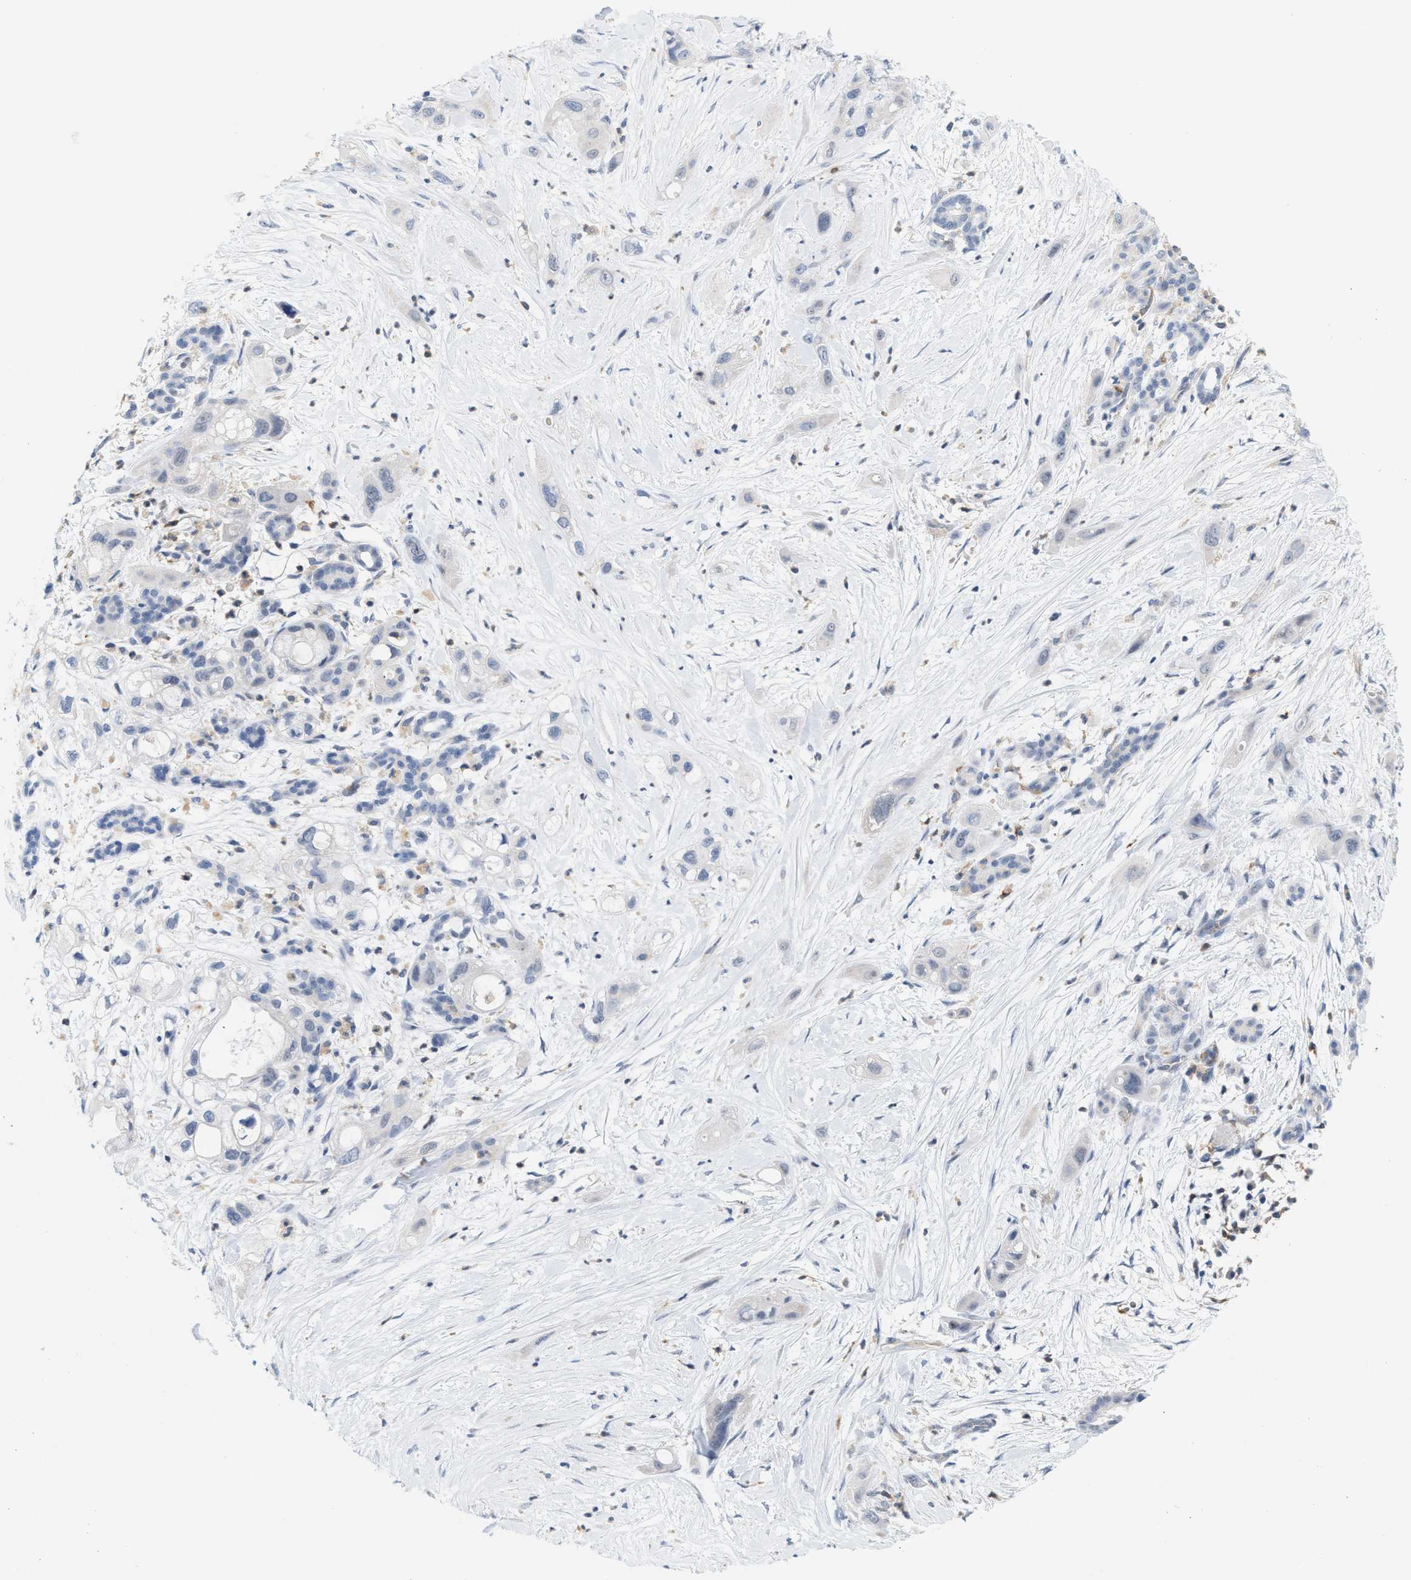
{"staining": {"intensity": "negative", "quantity": "none", "location": "none"}, "tissue": "pancreatic cancer", "cell_type": "Tumor cells", "image_type": "cancer", "snomed": [{"axis": "morphology", "description": "Adenocarcinoma, NOS"}, {"axis": "topography", "description": "Pancreas"}], "caption": "The histopathology image shows no significant staining in tumor cells of pancreatic cancer (adenocarcinoma). The staining was performed using DAB (3,3'-diaminobenzidine) to visualize the protein expression in brown, while the nuclei were stained in blue with hematoxylin (Magnification: 20x).", "gene": "IL16", "patient": {"sex": "male", "age": 59}}